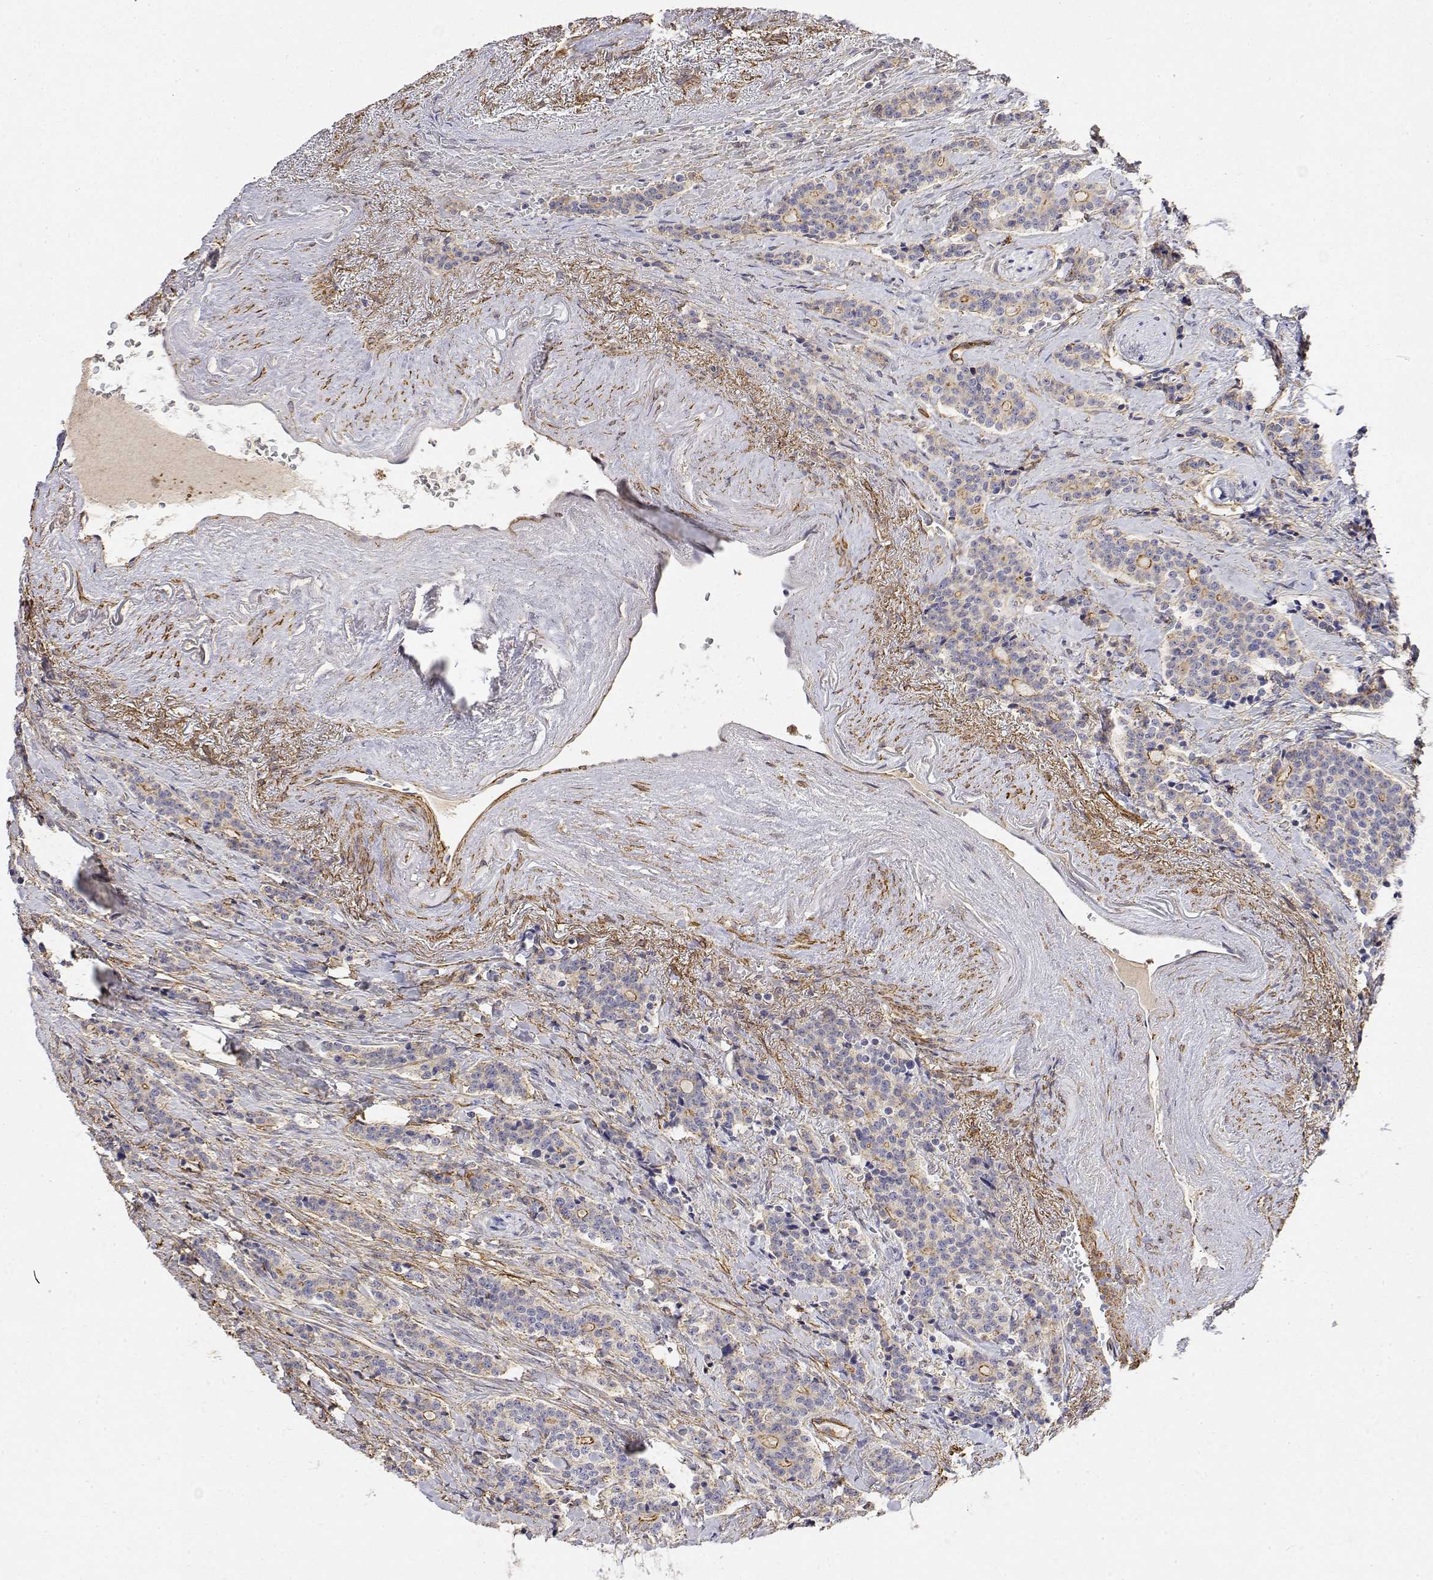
{"staining": {"intensity": "negative", "quantity": "none", "location": "none"}, "tissue": "carcinoid", "cell_type": "Tumor cells", "image_type": "cancer", "snomed": [{"axis": "morphology", "description": "Carcinoid, malignant, NOS"}, {"axis": "topography", "description": "Small intestine"}], "caption": "Tumor cells show no significant protein expression in malignant carcinoid.", "gene": "SOWAHD", "patient": {"sex": "female", "age": 73}}